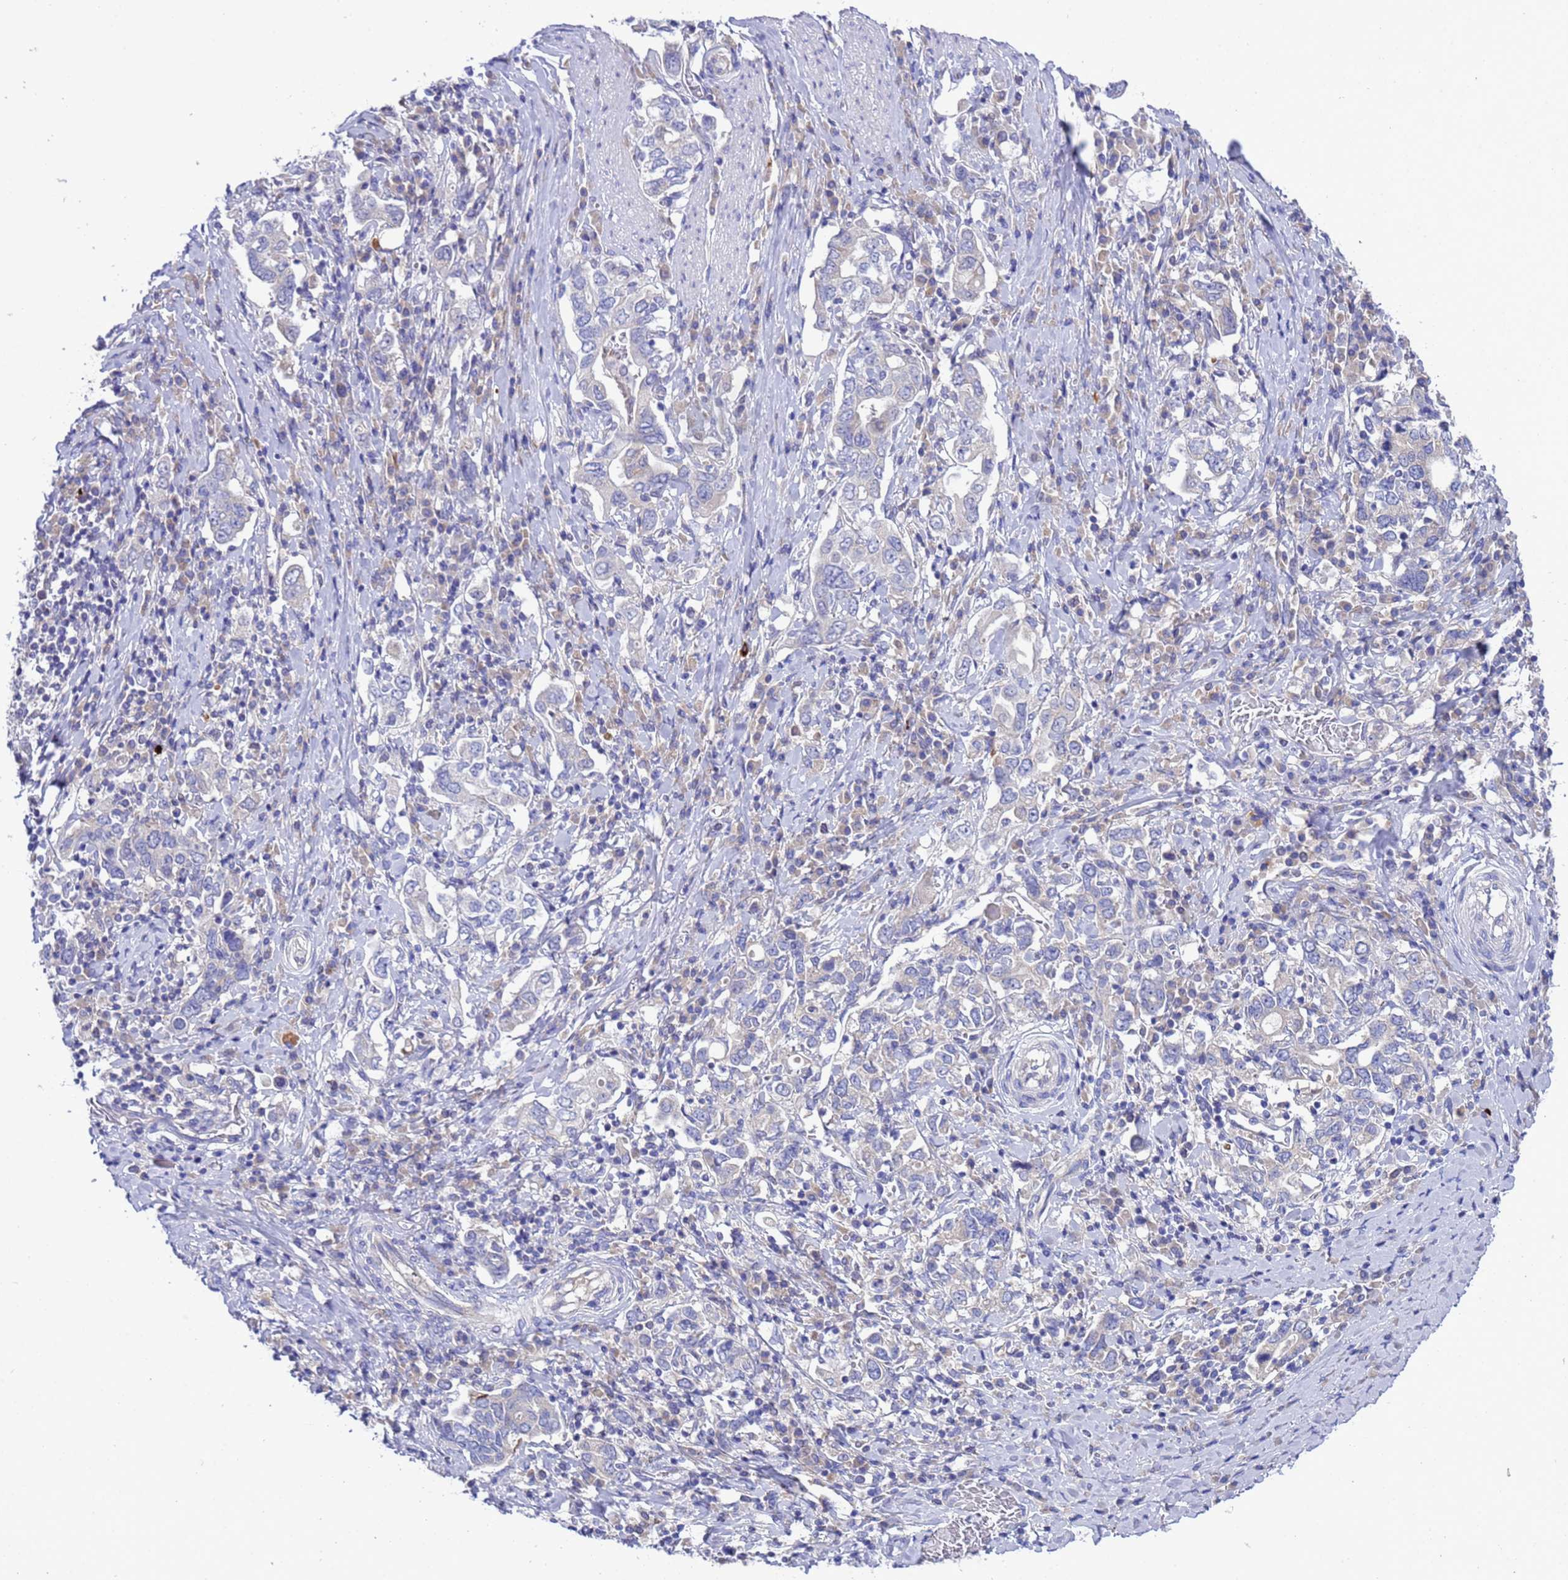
{"staining": {"intensity": "negative", "quantity": "none", "location": "none"}, "tissue": "stomach cancer", "cell_type": "Tumor cells", "image_type": "cancer", "snomed": [{"axis": "morphology", "description": "Adenocarcinoma, NOS"}, {"axis": "topography", "description": "Stomach, upper"}, {"axis": "topography", "description": "Stomach"}], "caption": "Protein analysis of stomach cancer (adenocarcinoma) displays no significant positivity in tumor cells. Nuclei are stained in blue.", "gene": "RC3H2", "patient": {"sex": "male", "age": 62}}